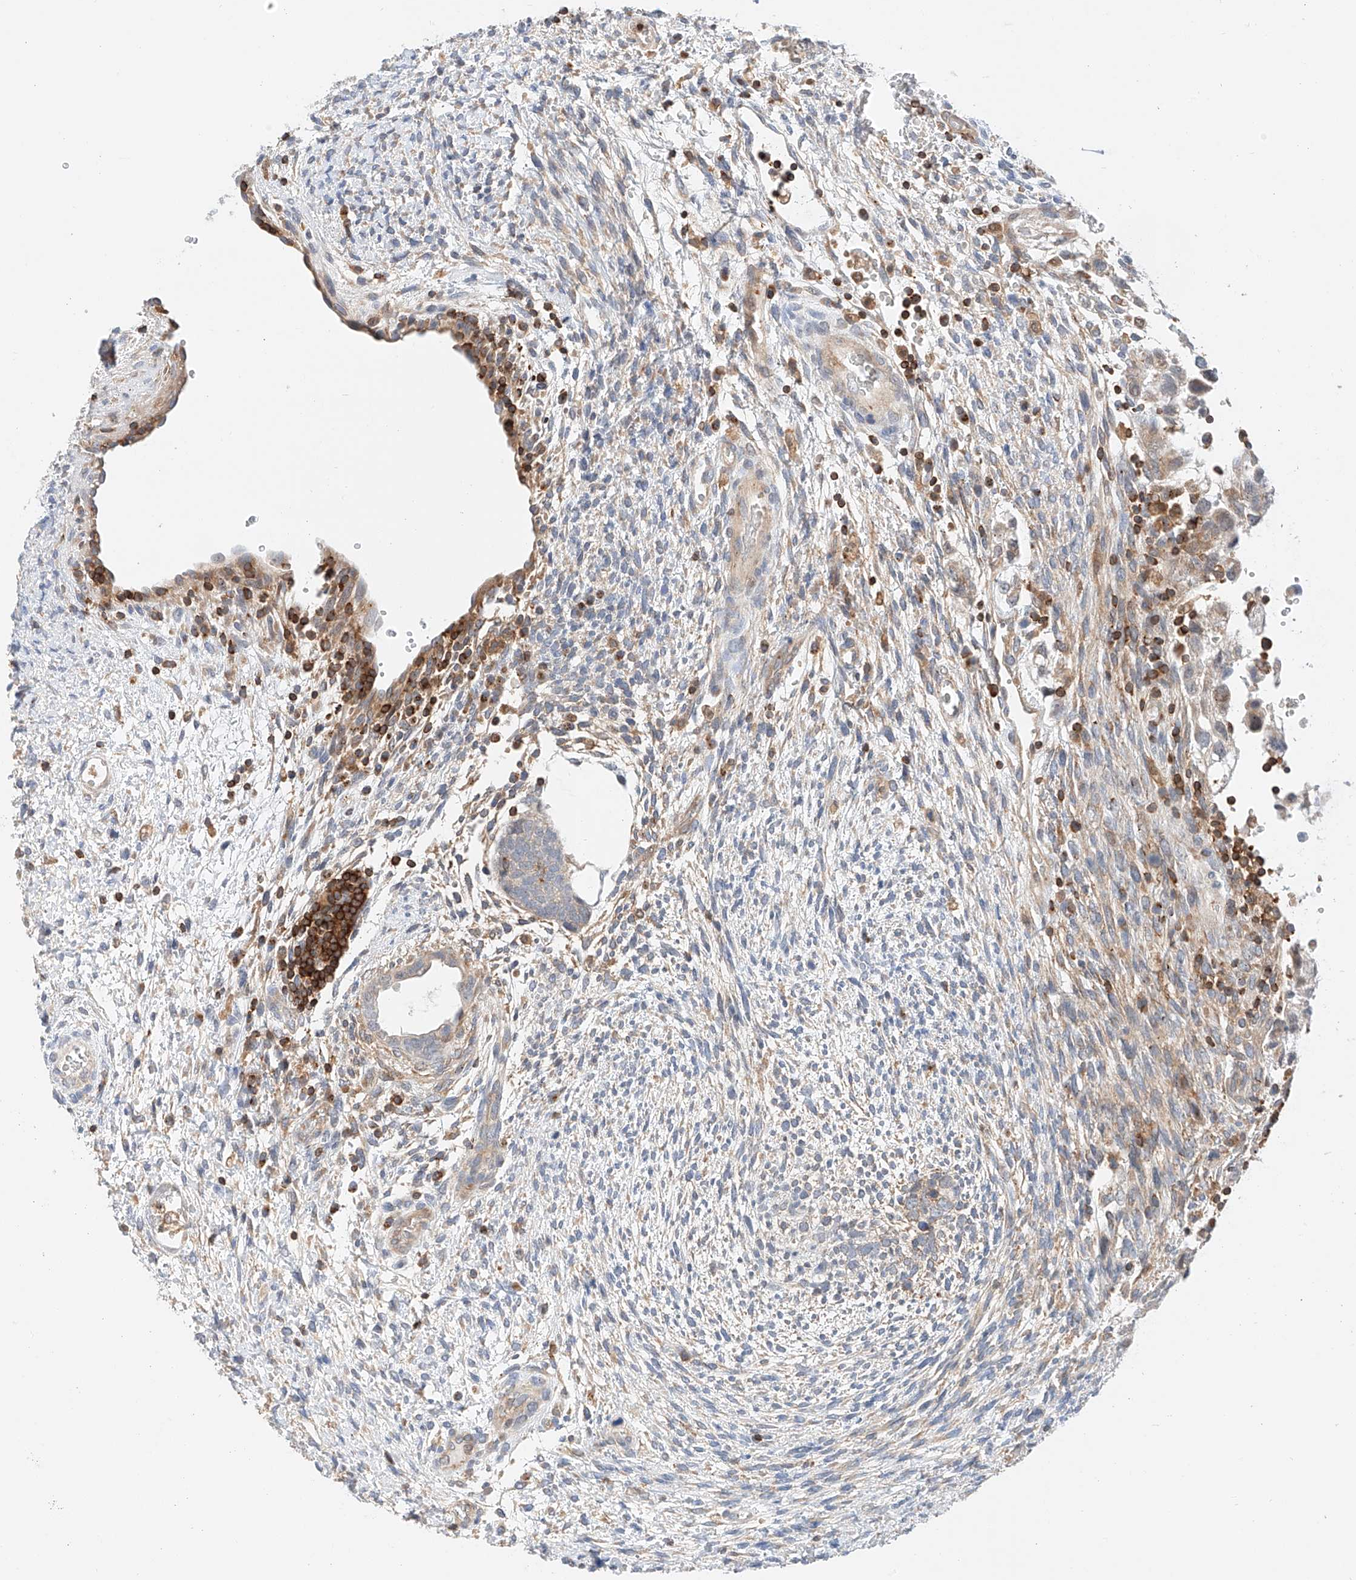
{"staining": {"intensity": "moderate", "quantity": "25%-75%", "location": "cytoplasmic/membranous"}, "tissue": "testis cancer", "cell_type": "Tumor cells", "image_type": "cancer", "snomed": [{"axis": "morphology", "description": "Carcinoma, Embryonal, NOS"}, {"axis": "topography", "description": "Testis"}], "caption": "A high-resolution micrograph shows immunohistochemistry (IHC) staining of testis cancer (embryonal carcinoma), which displays moderate cytoplasmic/membranous positivity in approximately 25%-75% of tumor cells.", "gene": "MFN2", "patient": {"sex": "male", "age": 37}}